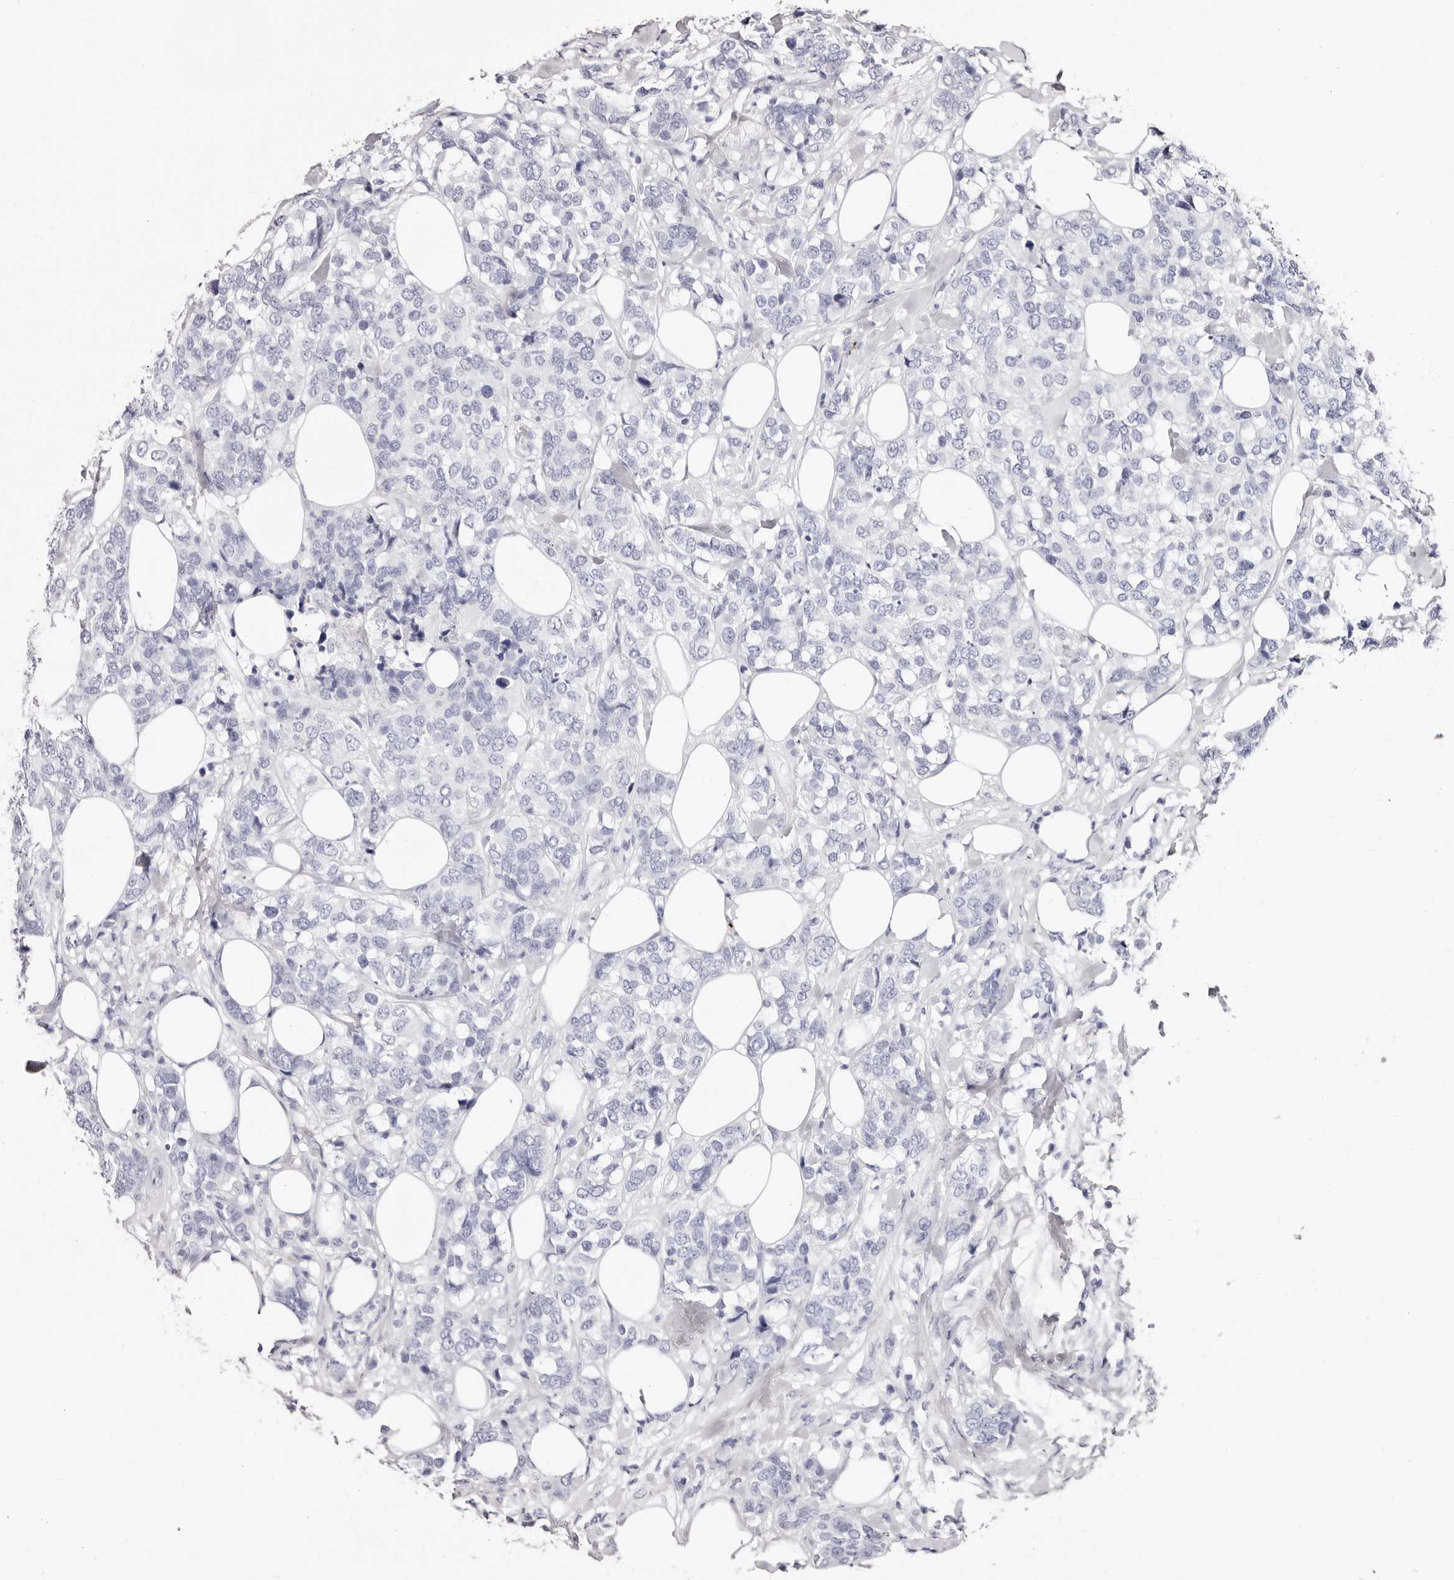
{"staining": {"intensity": "negative", "quantity": "none", "location": "none"}, "tissue": "breast cancer", "cell_type": "Tumor cells", "image_type": "cancer", "snomed": [{"axis": "morphology", "description": "Lobular carcinoma"}, {"axis": "topography", "description": "Breast"}], "caption": "Immunohistochemistry image of neoplastic tissue: human breast cancer stained with DAB shows no significant protein expression in tumor cells.", "gene": "PF4", "patient": {"sex": "female", "age": 59}}